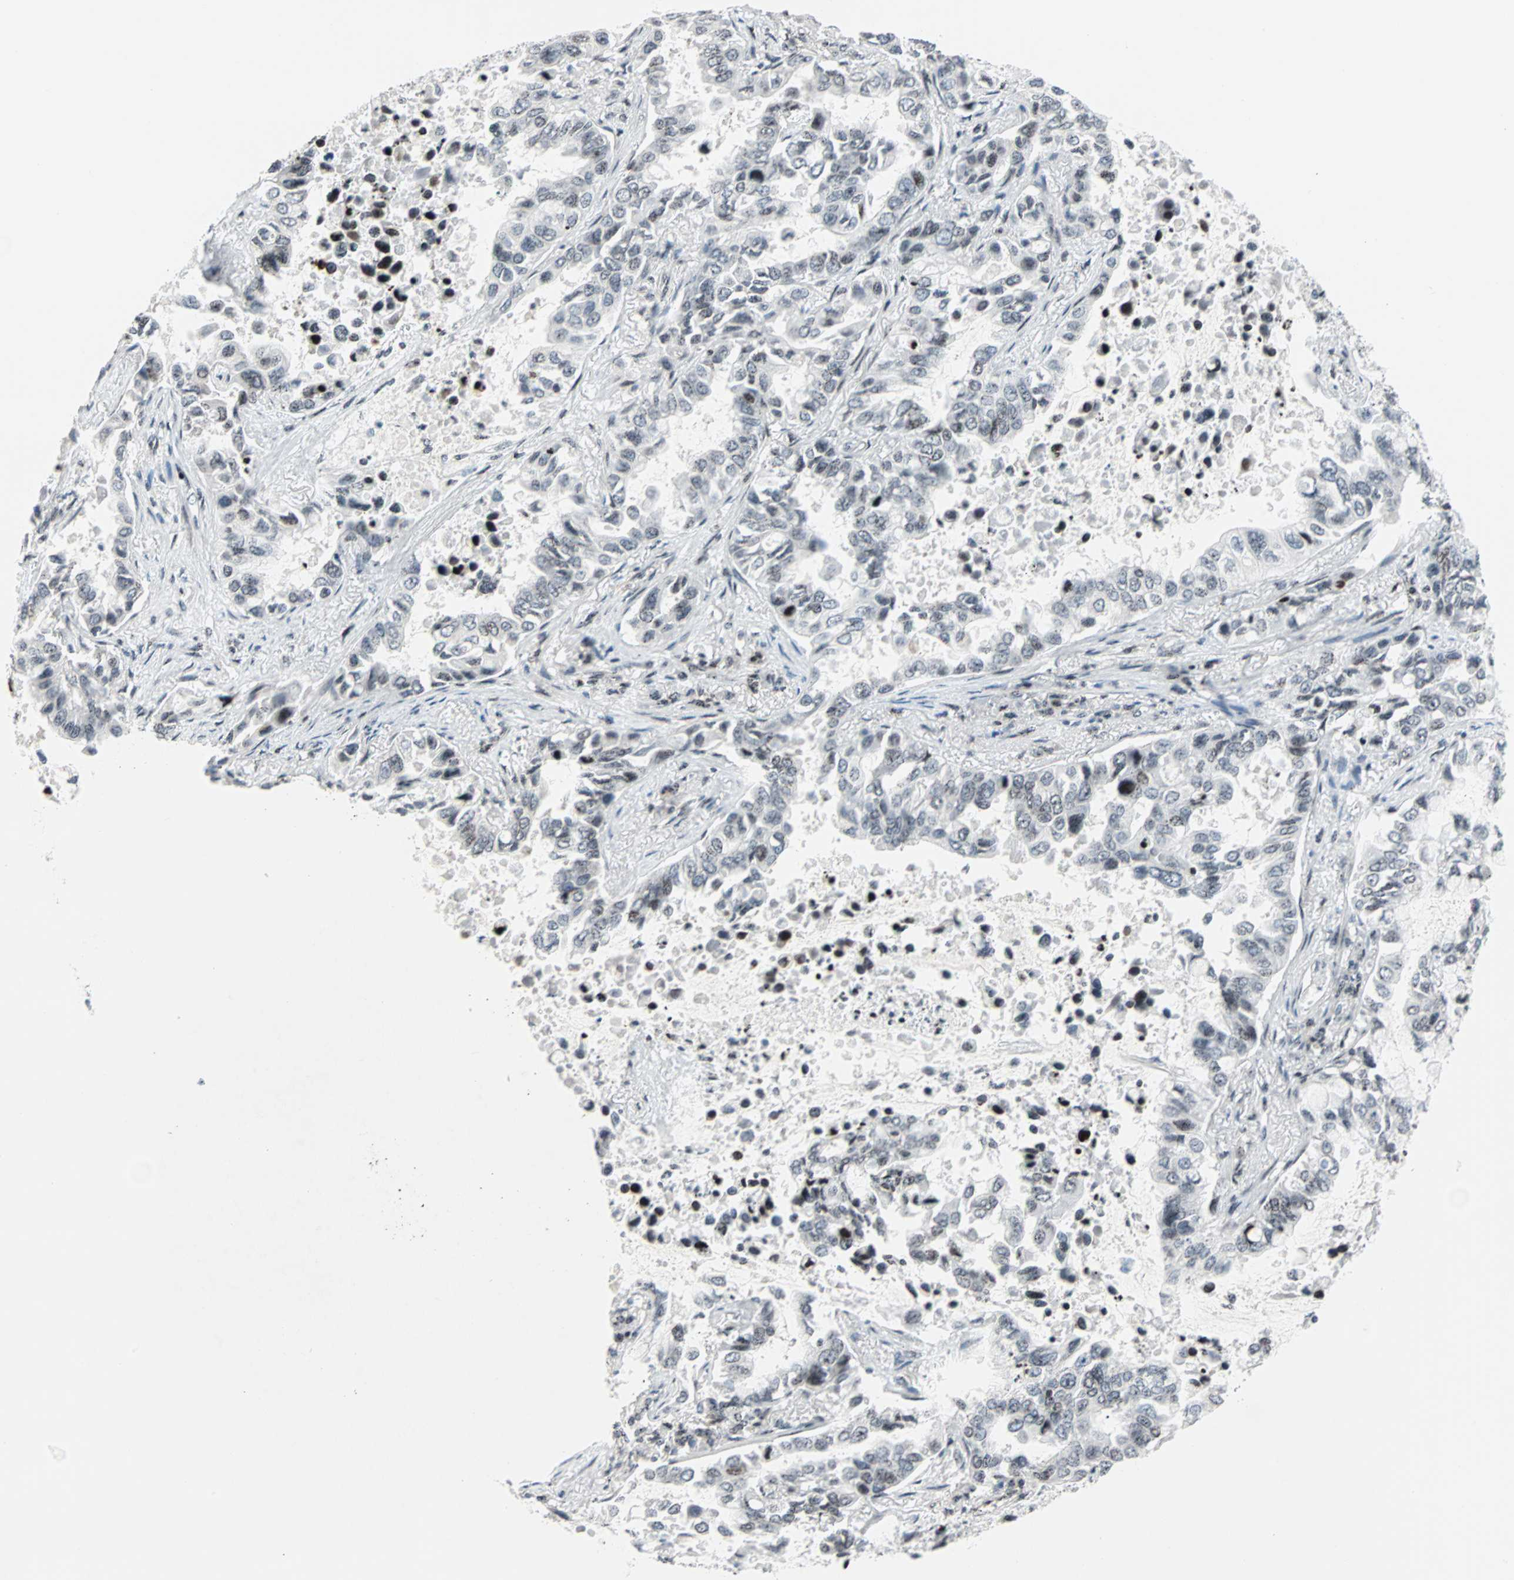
{"staining": {"intensity": "weak", "quantity": "25%-75%", "location": "nuclear"}, "tissue": "lung cancer", "cell_type": "Tumor cells", "image_type": "cancer", "snomed": [{"axis": "morphology", "description": "Adenocarcinoma, NOS"}, {"axis": "topography", "description": "Lung"}], "caption": "IHC image of neoplastic tissue: lung cancer stained using IHC reveals low levels of weak protein expression localized specifically in the nuclear of tumor cells, appearing as a nuclear brown color.", "gene": "CENPA", "patient": {"sex": "male", "age": 64}}